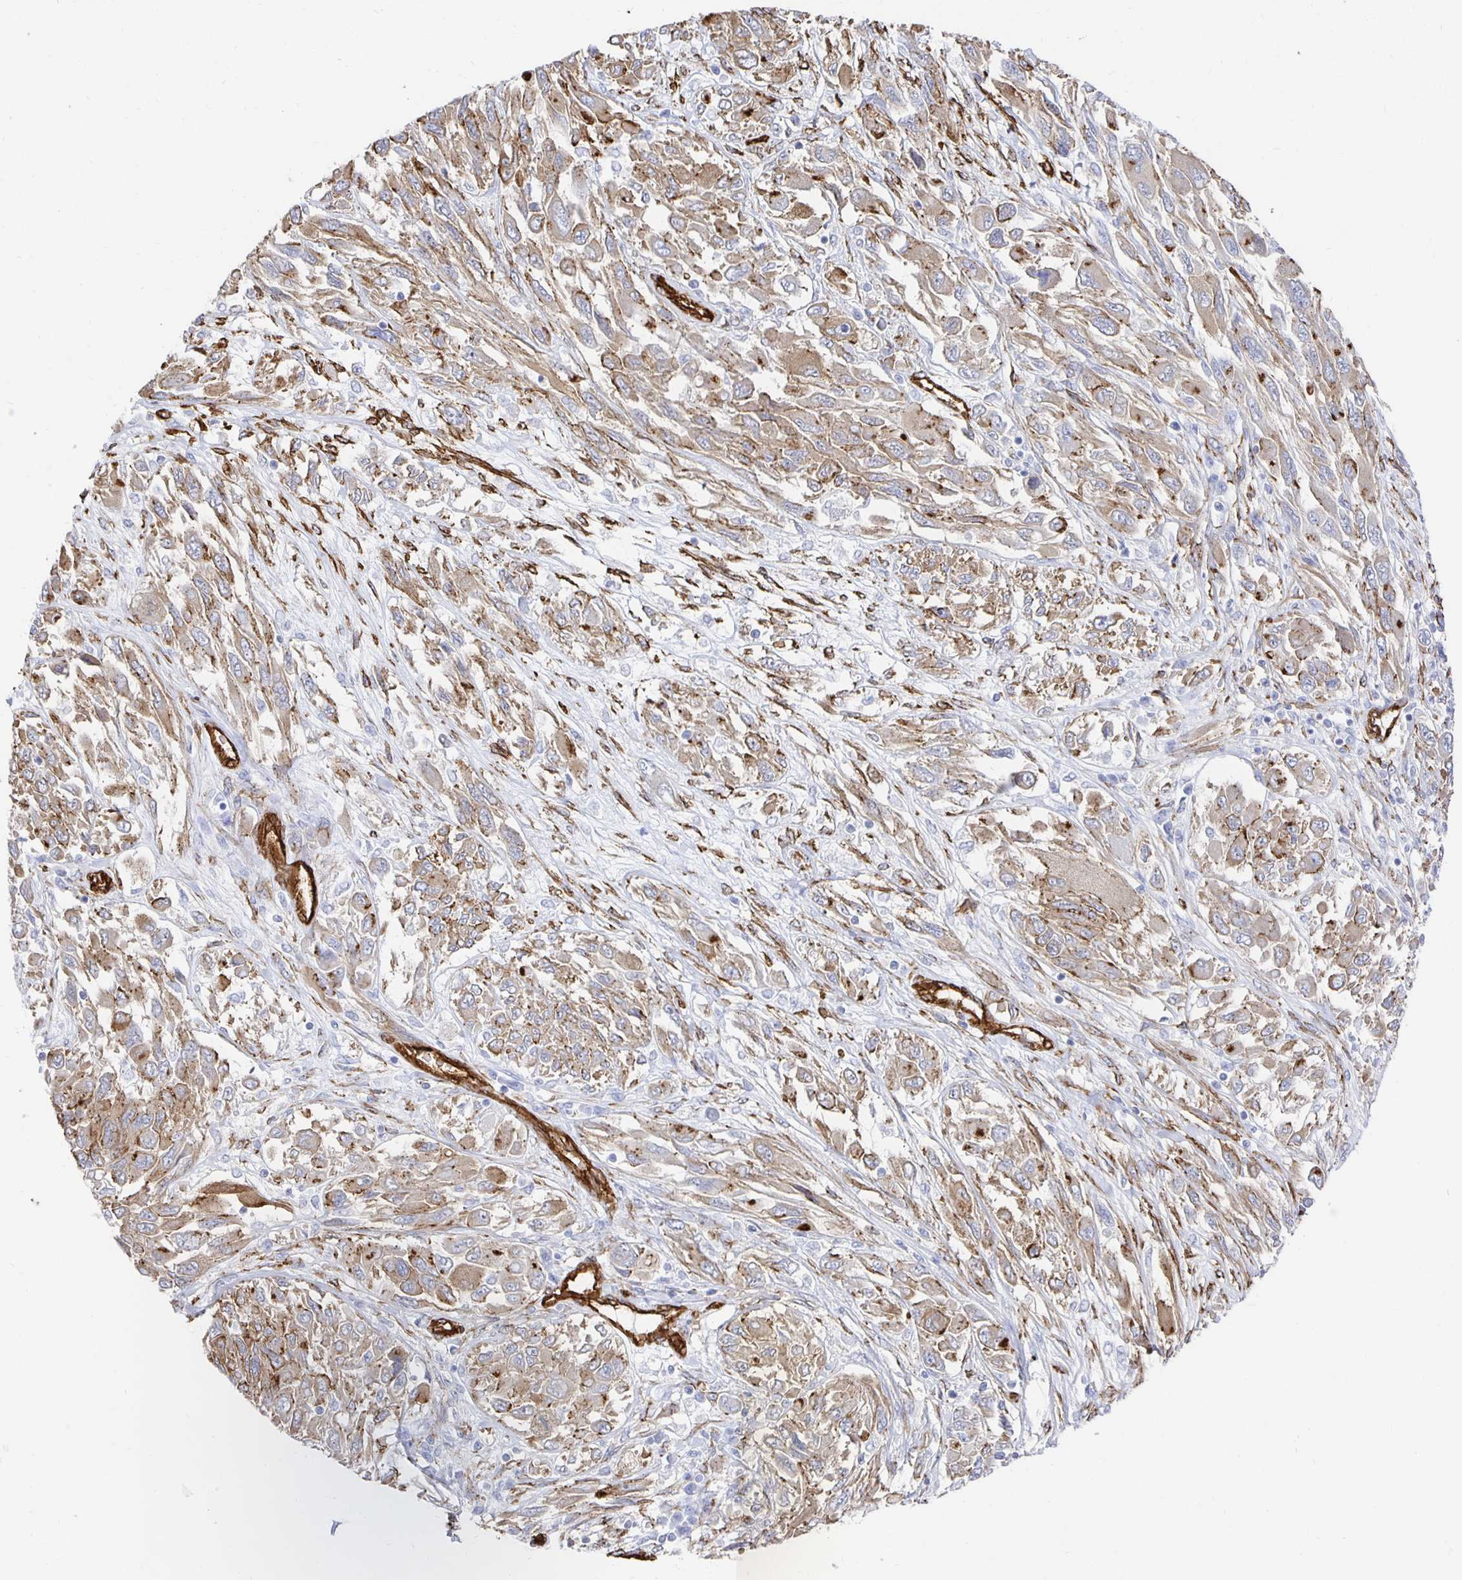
{"staining": {"intensity": "weak", "quantity": ">75%", "location": "cytoplasmic/membranous"}, "tissue": "melanoma", "cell_type": "Tumor cells", "image_type": "cancer", "snomed": [{"axis": "morphology", "description": "Malignant melanoma, NOS"}, {"axis": "topography", "description": "Skin"}], "caption": "Immunohistochemical staining of malignant melanoma displays weak cytoplasmic/membranous protein expression in approximately >75% of tumor cells. The staining is performed using DAB brown chromogen to label protein expression. The nuclei are counter-stained blue using hematoxylin.", "gene": "VIPR2", "patient": {"sex": "female", "age": 91}}